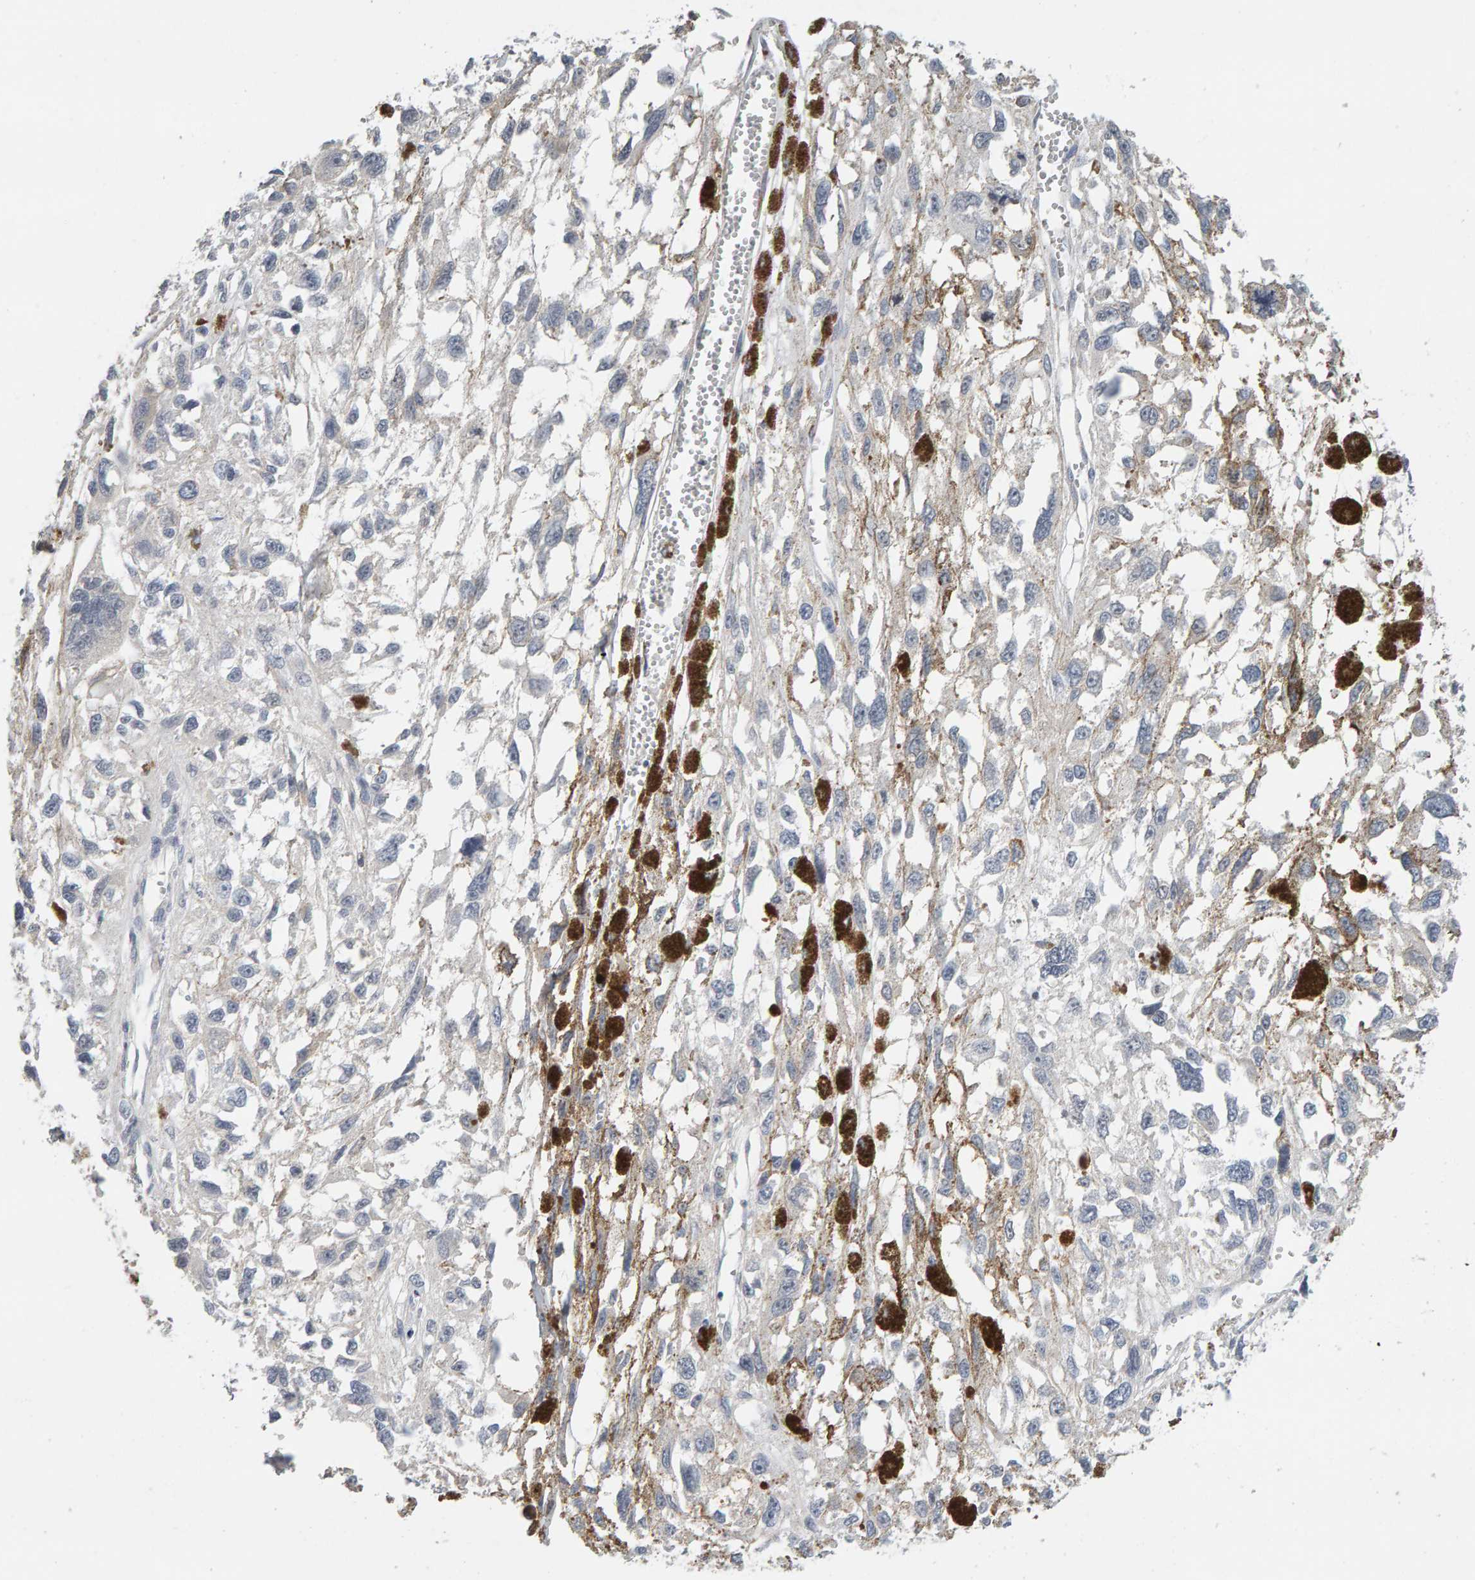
{"staining": {"intensity": "negative", "quantity": "none", "location": "none"}, "tissue": "melanoma", "cell_type": "Tumor cells", "image_type": "cancer", "snomed": [{"axis": "morphology", "description": "Malignant melanoma, Metastatic site"}, {"axis": "topography", "description": "Lymph node"}], "caption": "An image of human melanoma is negative for staining in tumor cells. (IHC, brightfield microscopy, high magnification).", "gene": "GFUS", "patient": {"sex": "male", "age": 59}}